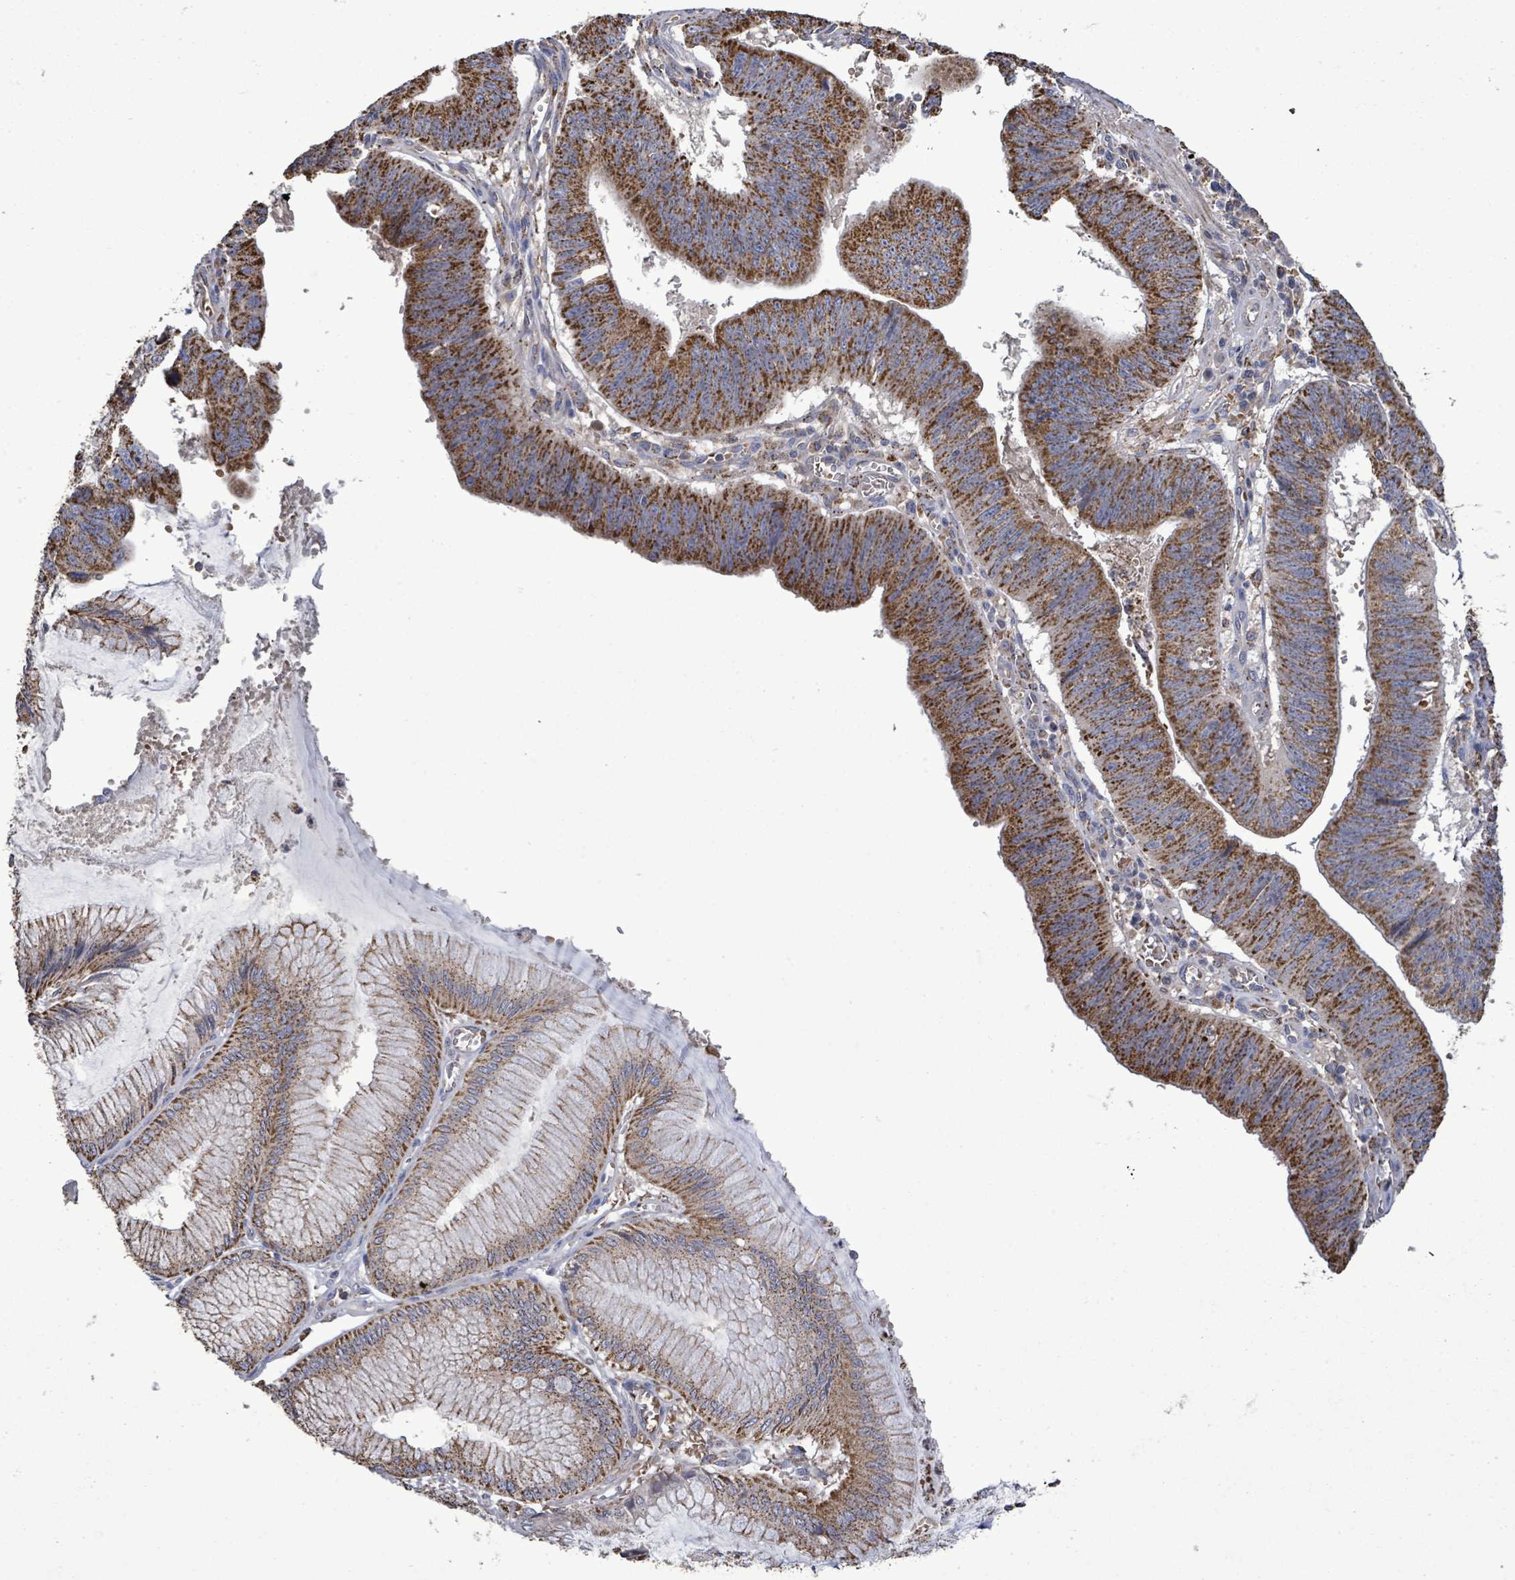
{"staining": {"intensity": "strong", "quantity": ">75%", "location": "cytoplasmic/membranous"}, "tissue": "stomach cancer", "cell_type": "Tumor cells", "image_type": "cancer", "snomed": [{"axis": "morphology", "description": "Adenocarcinoma, NOS"}, {"axis": "topography", "description": "Stomach"}], "caption": "This photomicrograph demonstrates immunohistochemistry (IHC) staining of stomach cancer (adenocarcinoma), with high strong cytoplasmic/membranous positivity in about >75% of tumor cells.", "gene": "MTMR12", "patient": {"sex": "male", "age": 59}}